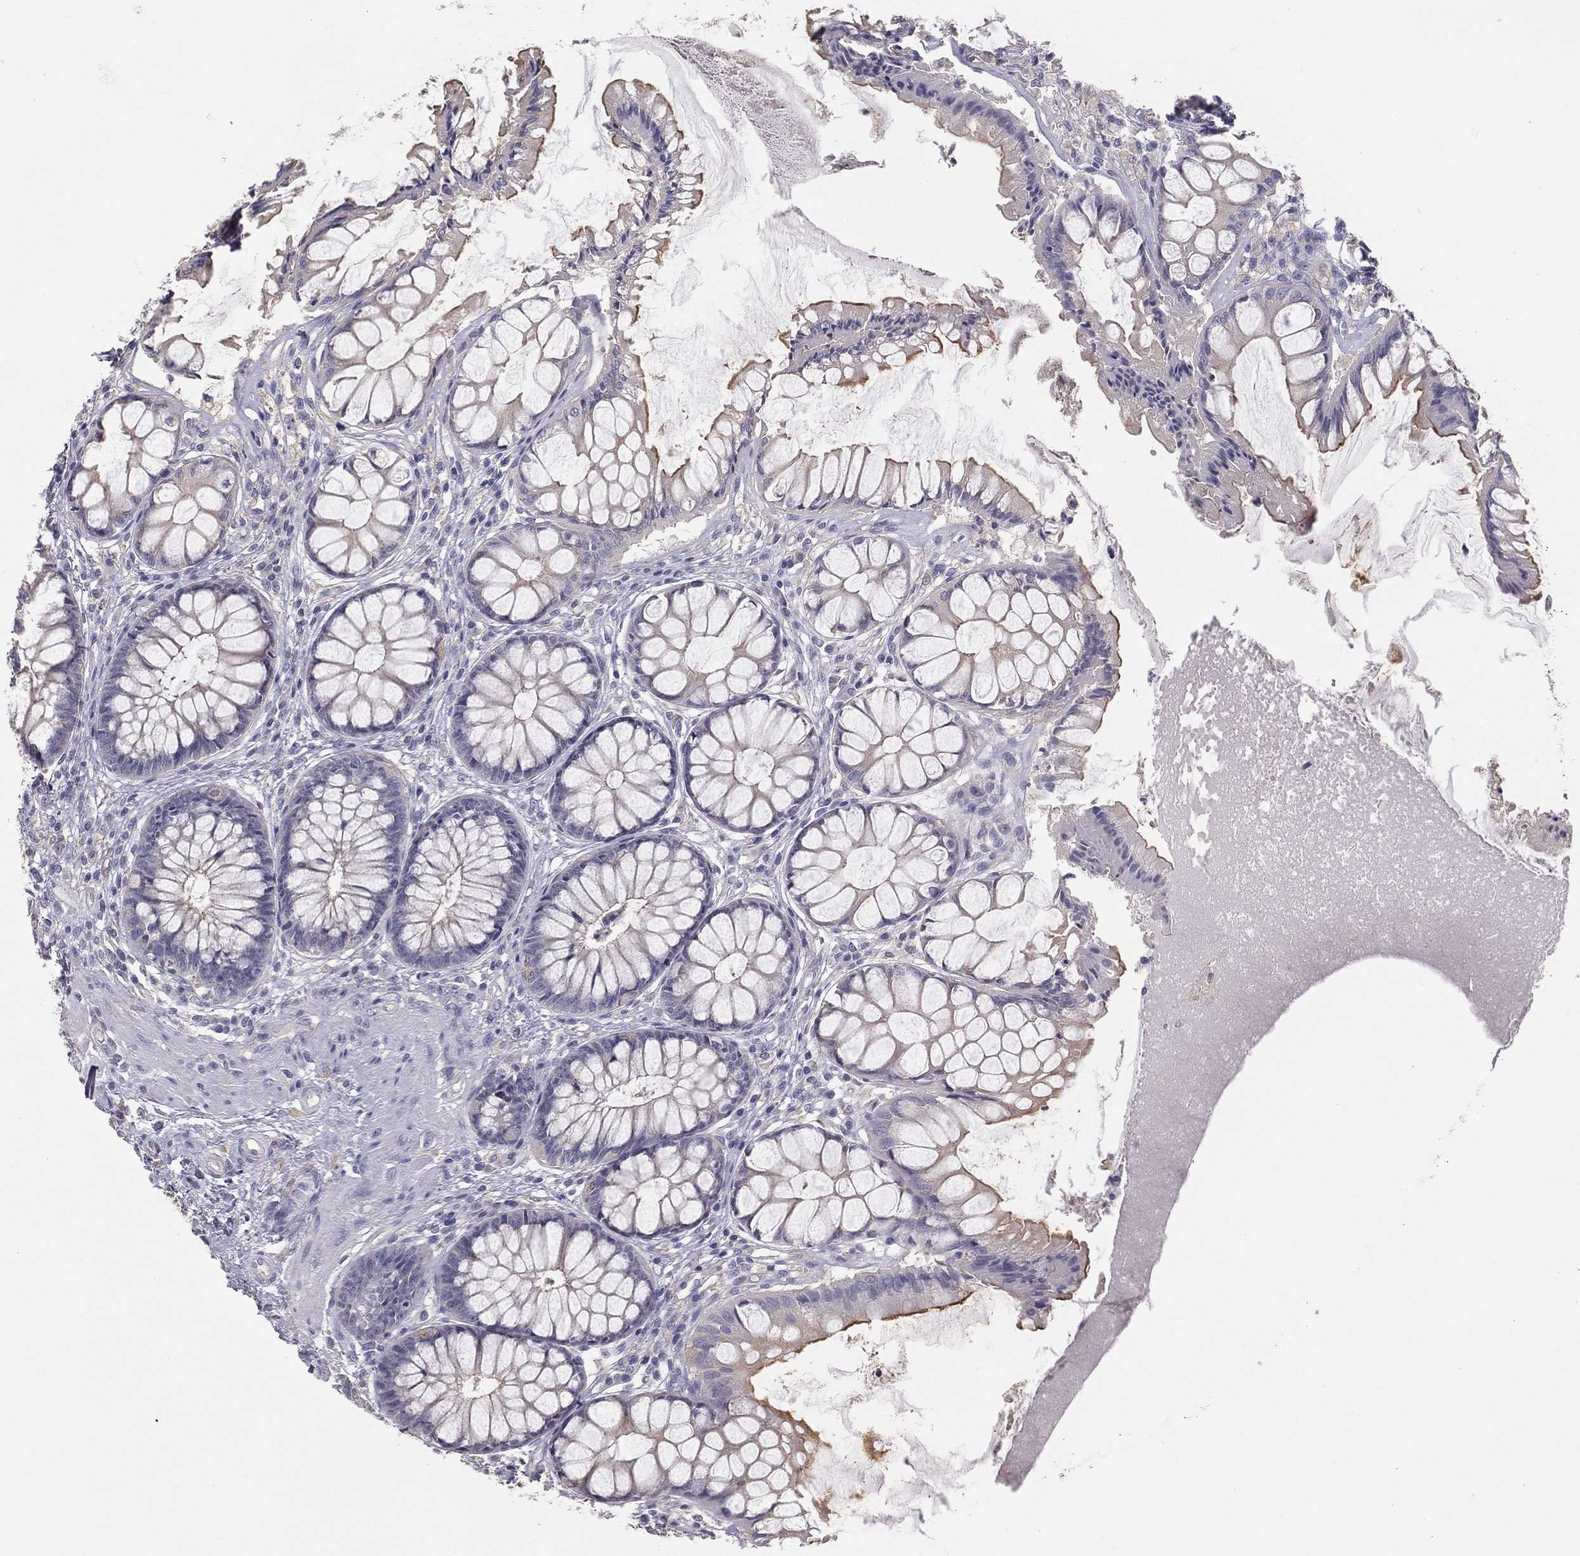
{"staining": {"intensity": "strong", "quantity": "<25%", "location": "cytoplasmic/membranous"}, "tissue": "rectum", "cell_type": "Glandular cells", "image_type": "normal", "snomed": [{"axis": "morphology", "description": "Normal tissue, NOS"}, {"axis": "topography", "description": "Rectum"}], "caption": "Benign rectum was stained to show a protein in brown. There is medium levels of strong cytoplasmic/membranous expression in approximately <25% of glandular cells. (DAB (3,3'-diaminobenzidine) IHC with brightfield microscopy, high magnification).", "gene": "MUC13", "patient": {"sex": "female", "age": 58}}